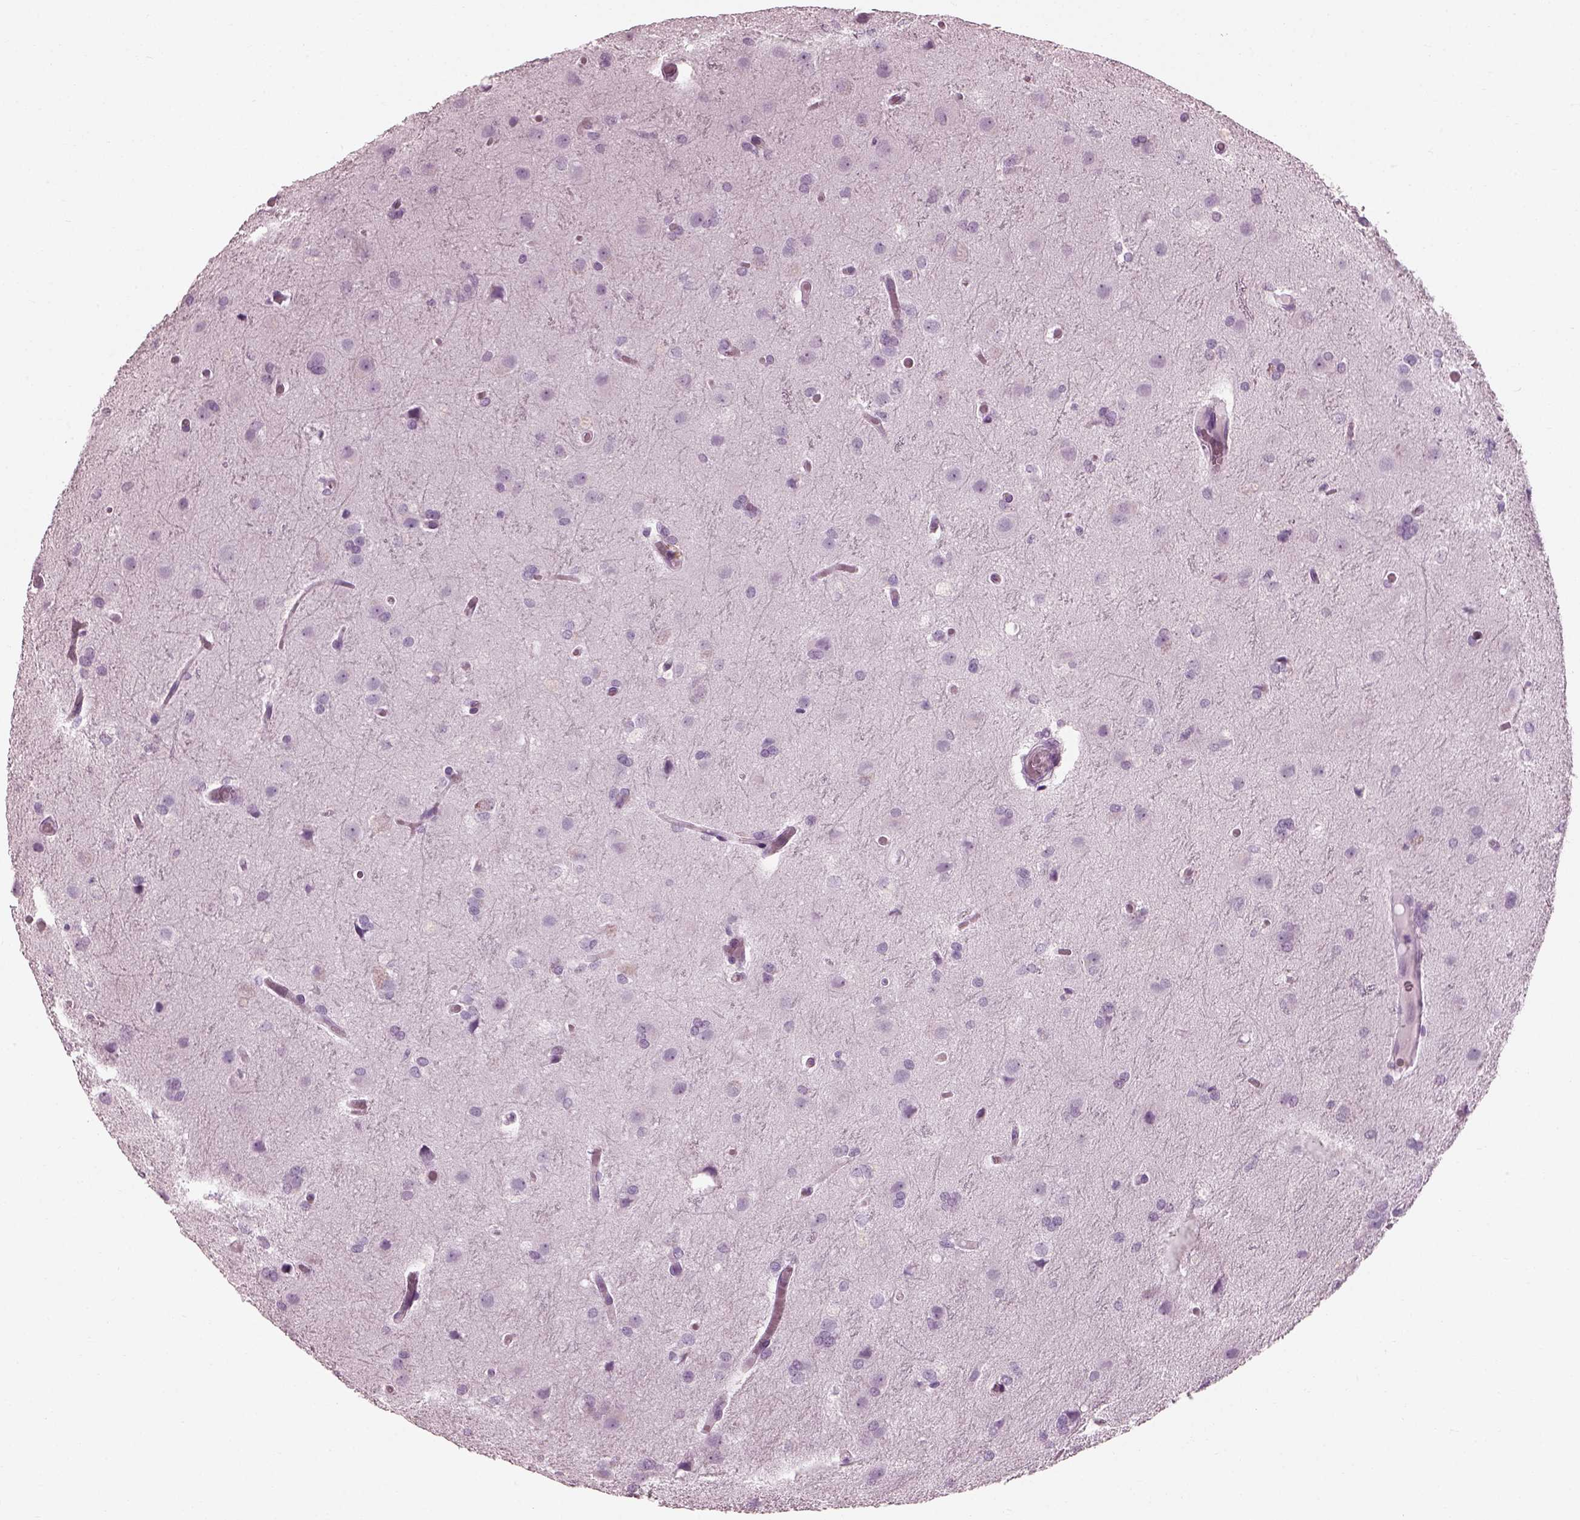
{"staining": {"intensity": "negative", "quantity": "none", "location": "none"}, "tissue": "glioma", "cell_type": "Tumor cells", "image_type": "cancer", "snomed": [{"axis": "morphology", "description": "Glioma, malignant, High grade"}, {"axis": "topography", "description": "Brain"}], "caption": "Tumor cells are negative for brown protein staining in high-grade glioma (malignant).", "gene": "TCHHL1", "patient": {"sex": "male", "age": 68}}